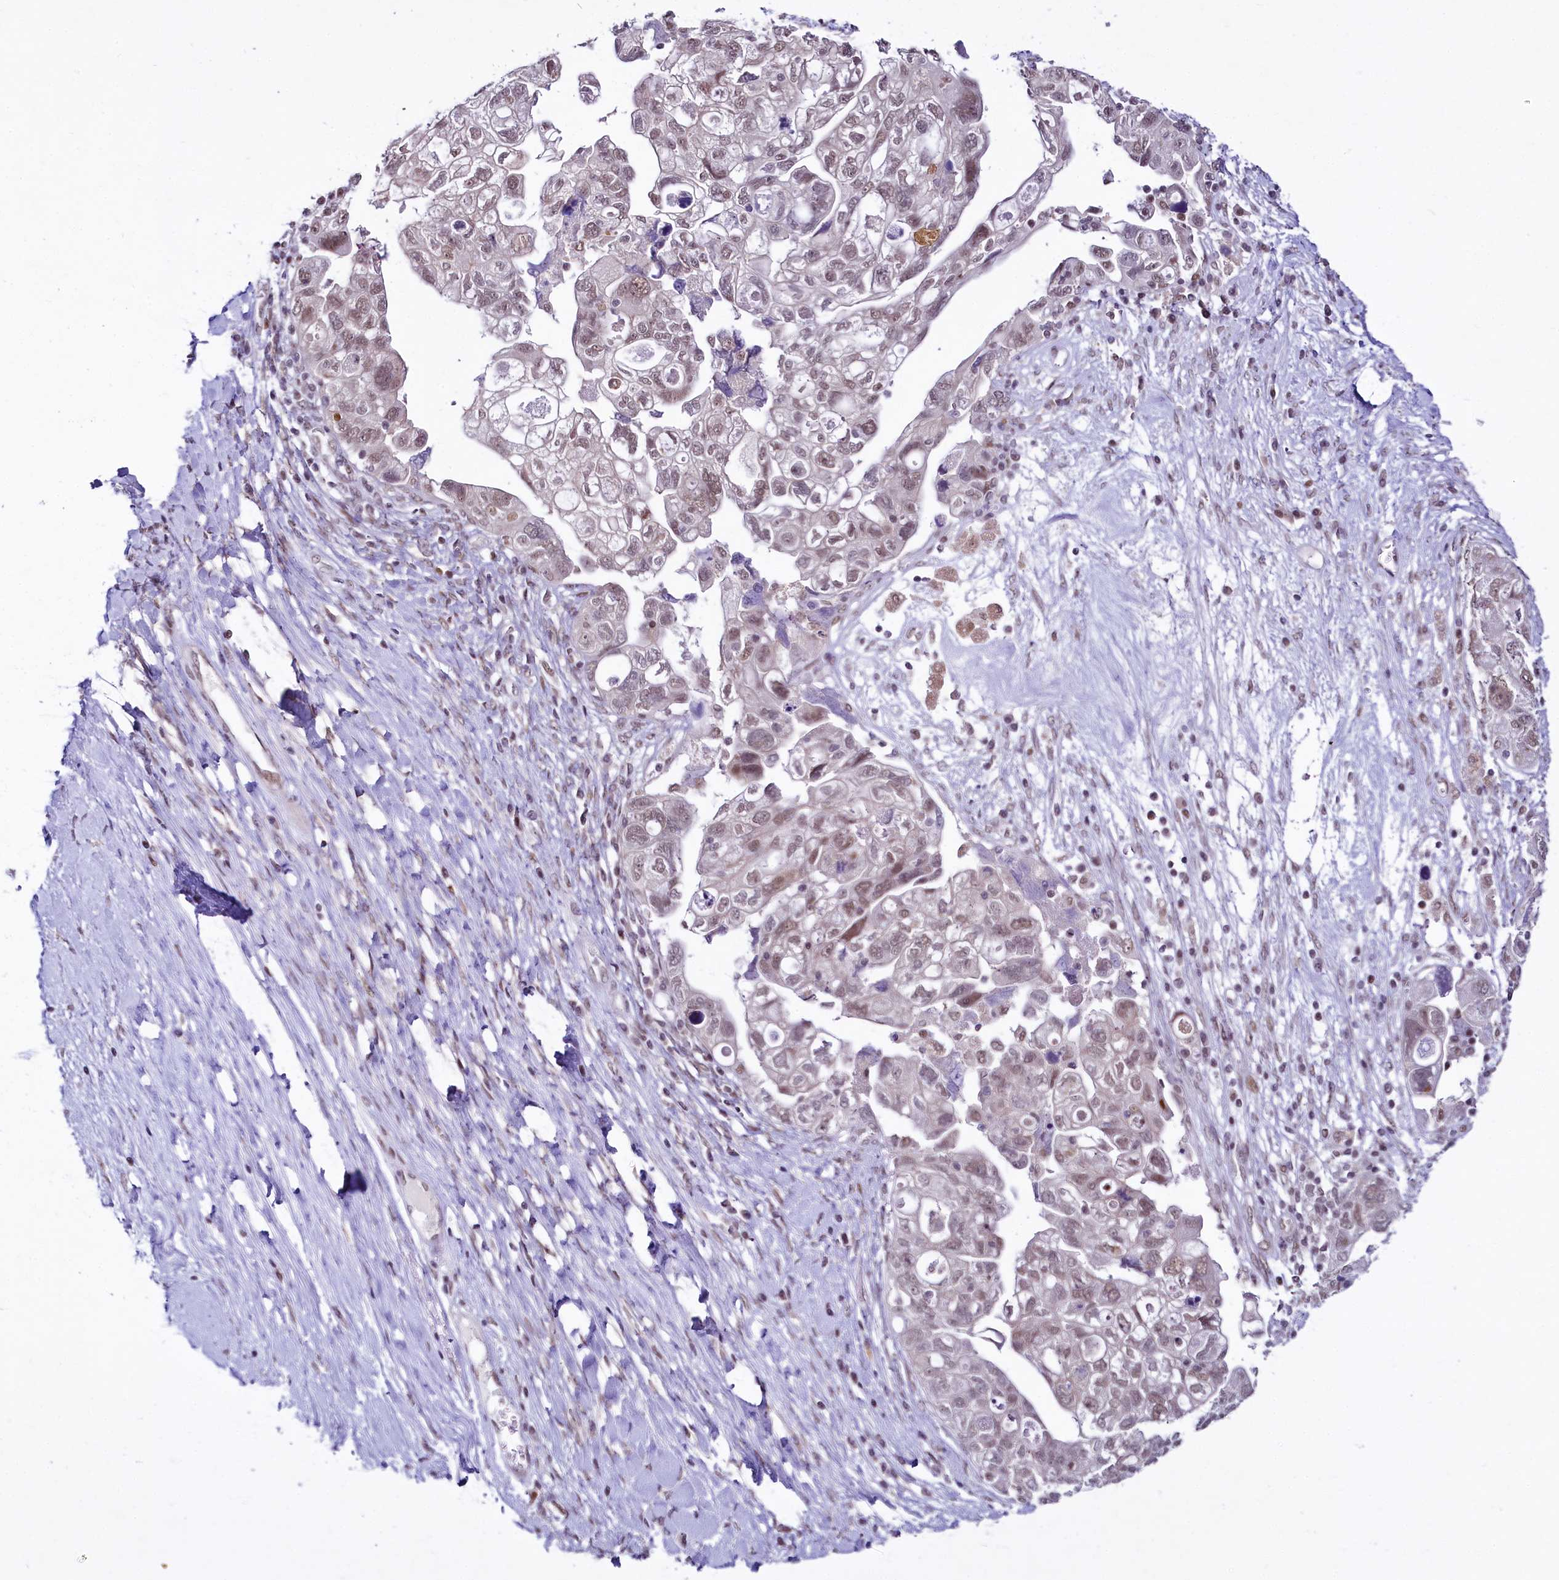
{"staining": {"intensity": "weak", "quantity": ">75%", "location": "nuclear"}, "tissue": "ovarian cancer", "cell_type": "Tumor cells", "image_type": "cancer", "snomed": [{"axis": "morphology", "description": "Carcinoma, NOS"}, {"axis": "morphology", "description": "Cystadenocarcinoma, serous, NOS"}, {"axis": "topography", "description": "Ovary"}], "caption": "Ovarian cancer (carcinoma) stained with a protein marker reveals weak staining in tumor cells.", "gene": "SCAF11", "patient": {"sex": "female", "age": 69}}